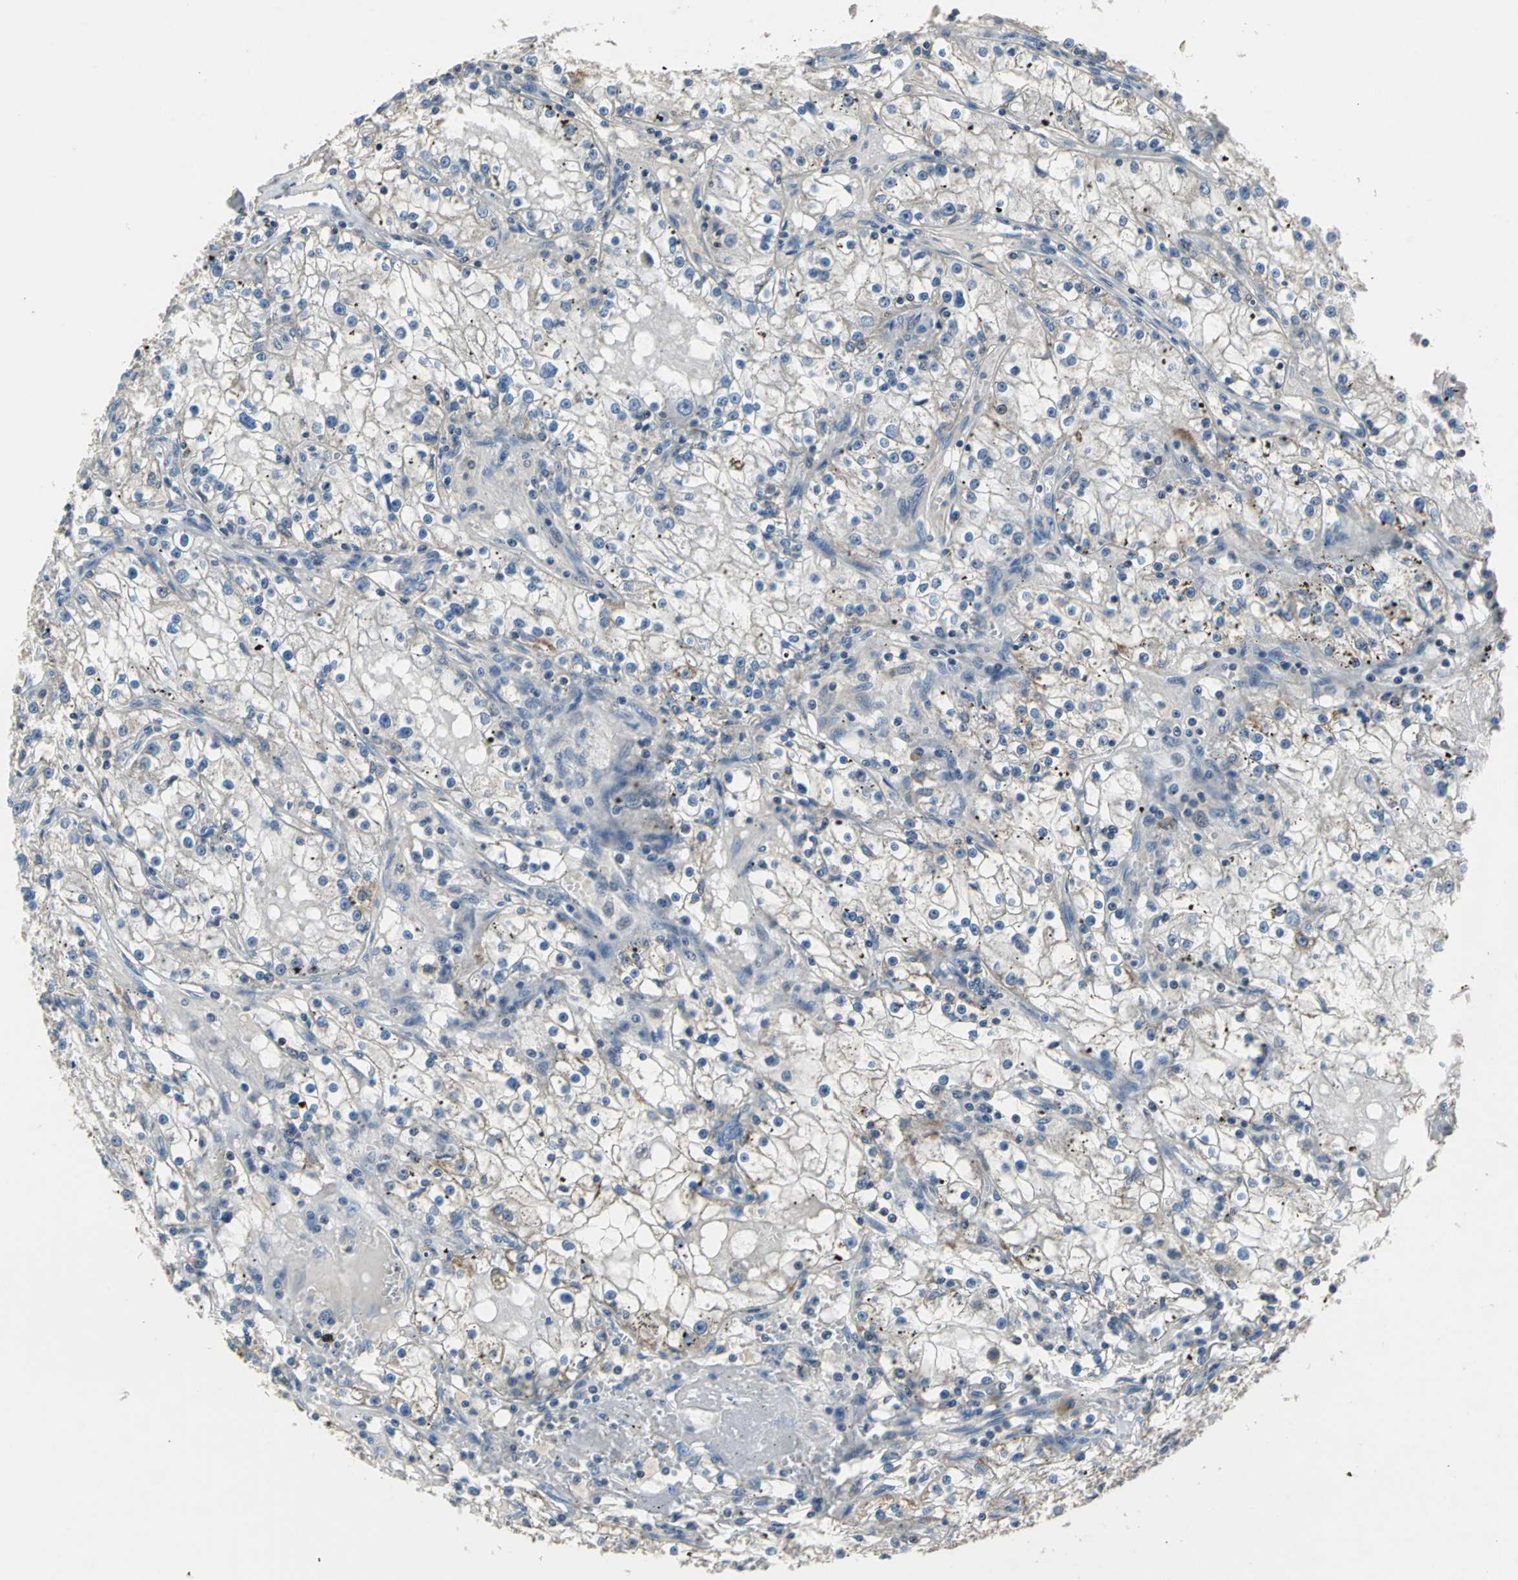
{"staining": {"intensity": "moderate", "quantity": "<25%", "location": "cytoplasmic/membranous"}, "tissue": "renal cancer", "cell_type": "Tumor cells", "image_type": "cancer", "snomed": [{"axis": "morphology", "description": "Adenocarcinoma, NOS"}, {"axis": "topography", "description": "Kidney"}], "caption": "Brown immunohistochemical staining in renal cancer shows moderate cytoplasmic/membranous positivity in about <25% of tumor cells.", "gene": "JADE3", "patient": {"sex": "male", "age": 56}}